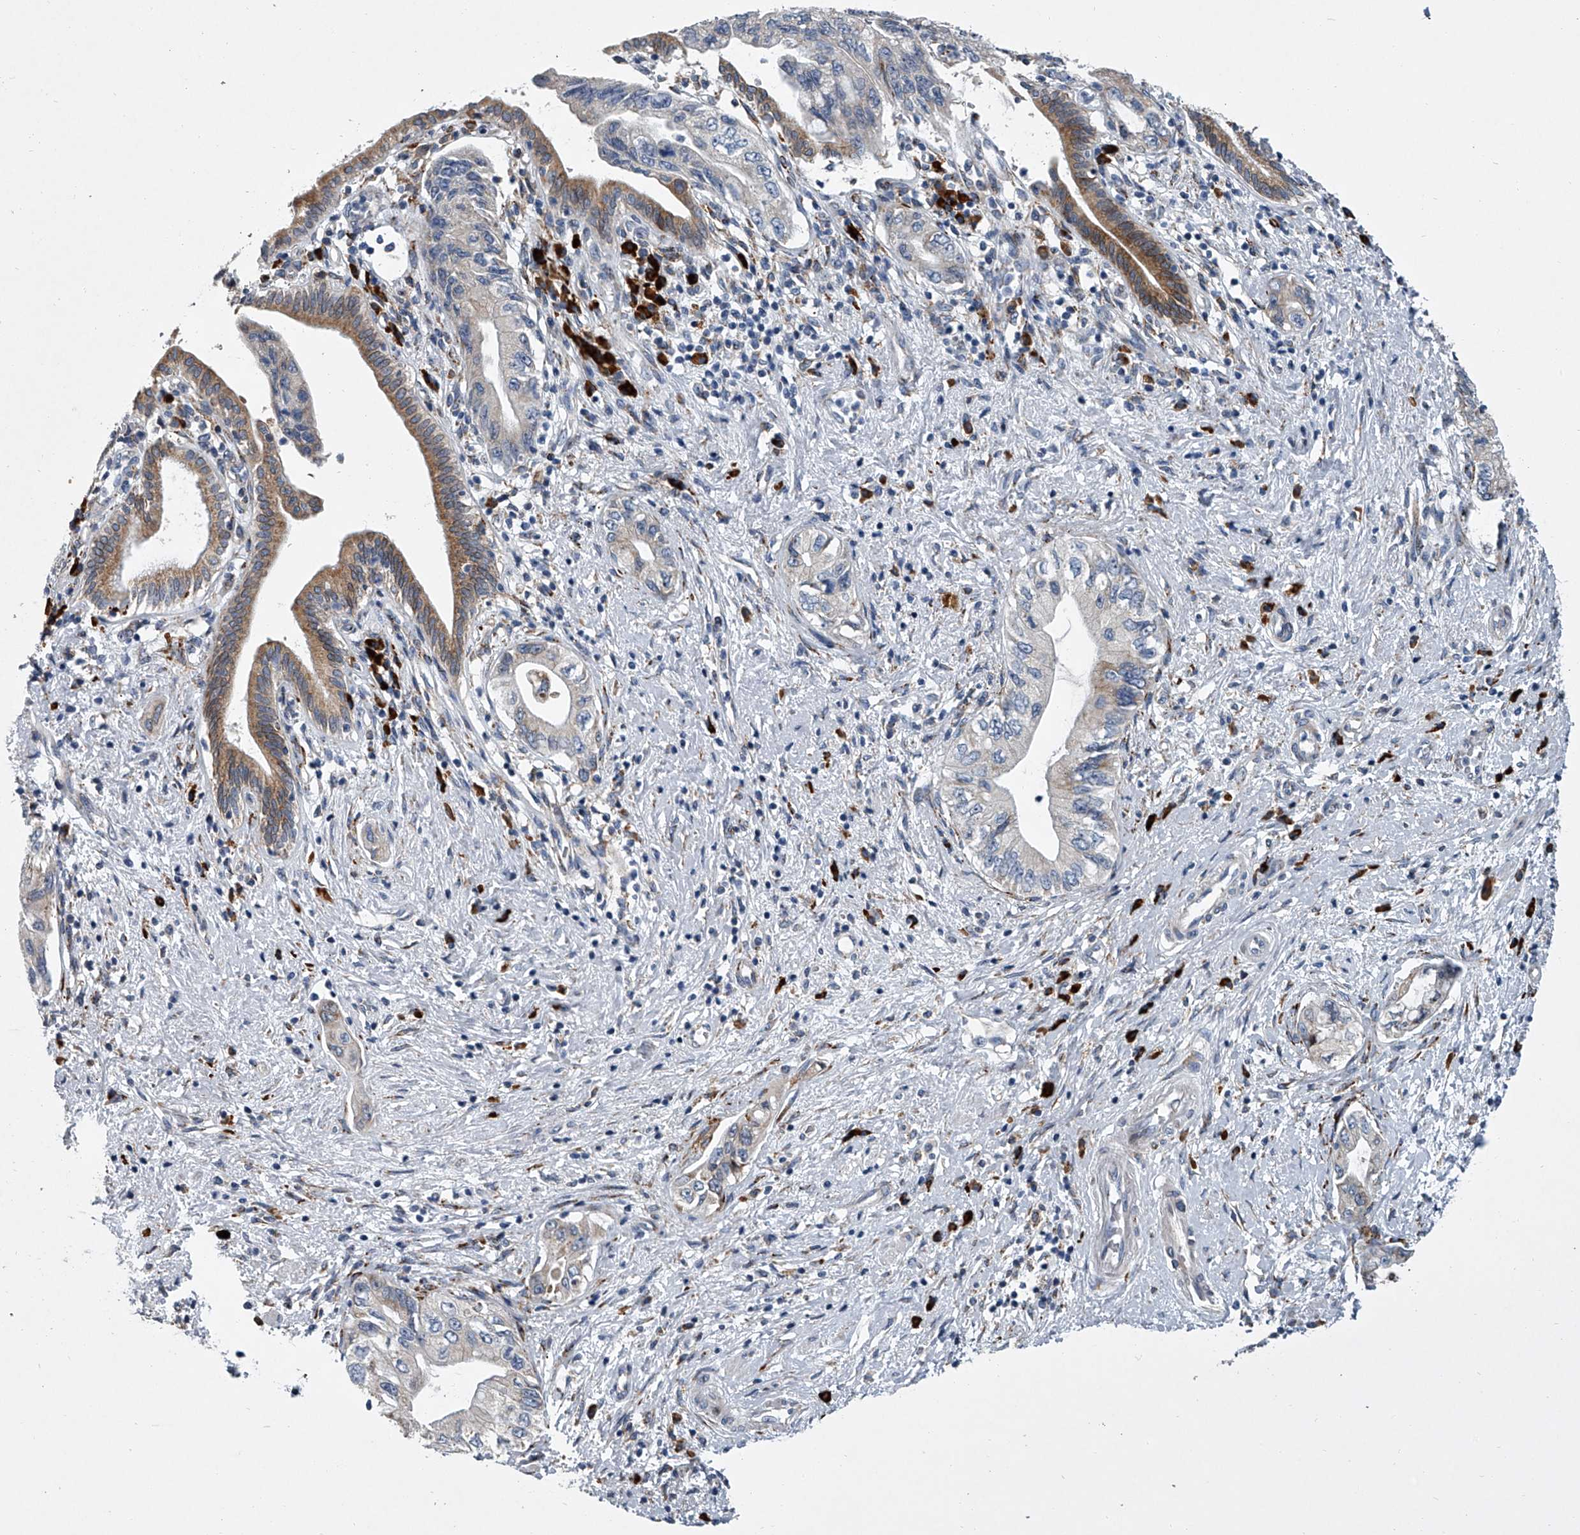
{"staining": {"intensity": "moderate", "quantity": "<25%", "location": "cytoplasmic/membranous"}, "tissue": "pancreatic cancer", "cell_type": "Tumor cells", "image_type": "cancer", "snomed": [{"axis": "morphology", "description": "Adenocarcinoma, NOS"}, {"axis": "topography", "description": "Pancreas"}], "caption": "Pancreatic cancer (adenocarcinoma) tissue exhibits moderate cytoplasmic/membranous expression in about <25% of tumor cells, visualized by immunohistochemistry.", "gene": "TMEM63C", "patient": {"sex": "female", "age": 73}}